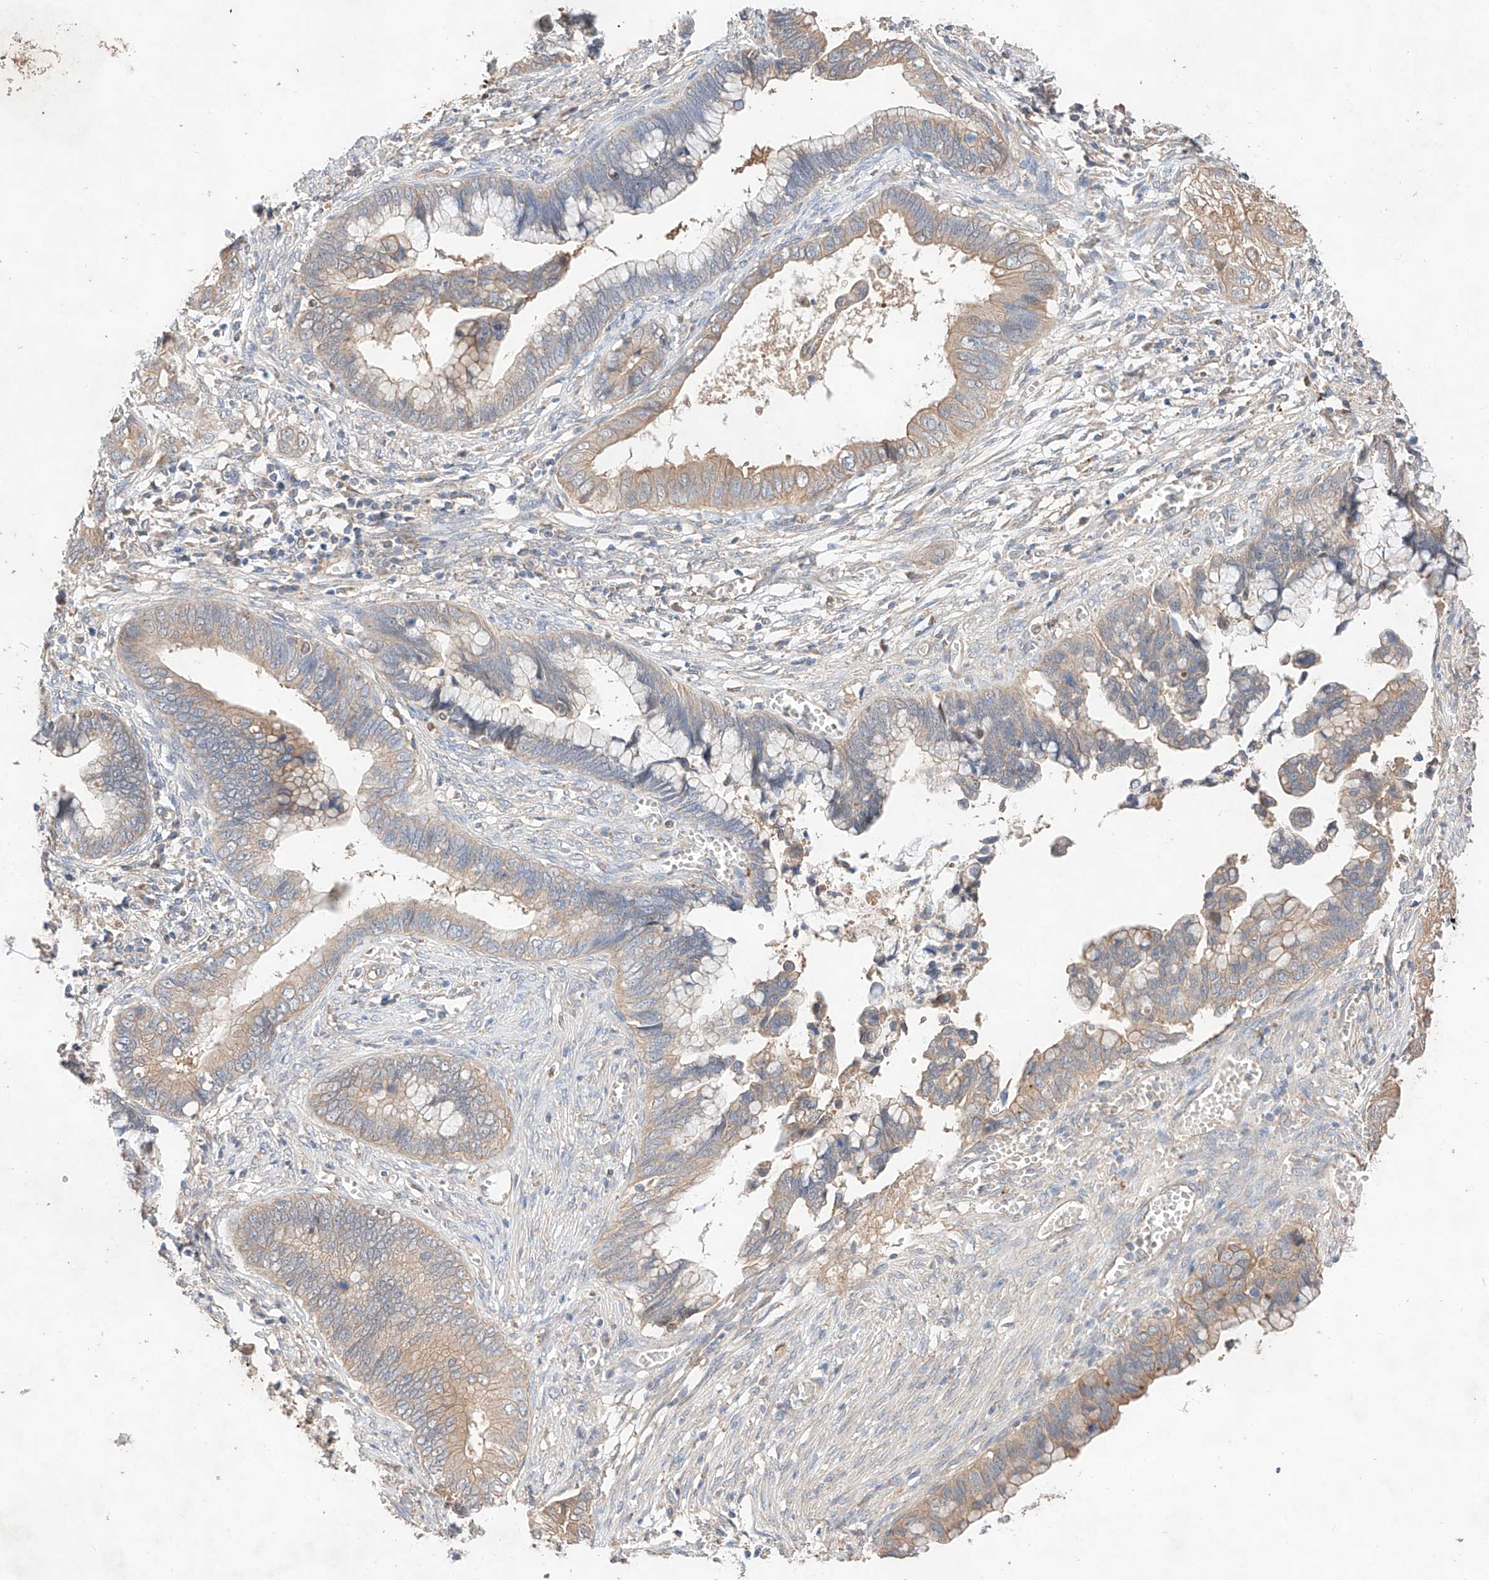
{"staining": {"intensity": "weak", "quantity": ">75%", "location": "cytoplasmic/membranous"}, "tissue": "cervical cancer", "cell_type": "Tumor cells", "image_type": "cancer", "snomed": [{"axis": "morphology", "description": "Adenocarcinoma, NOS"}, {"axis": "topography", "description": "Cervix"}], "caption": "Human cervical cancer stained with a protein marker shows weak staining in tumor cells.", "gene": "C6orf62", "patient": {"sex": "female", "age": 44}}